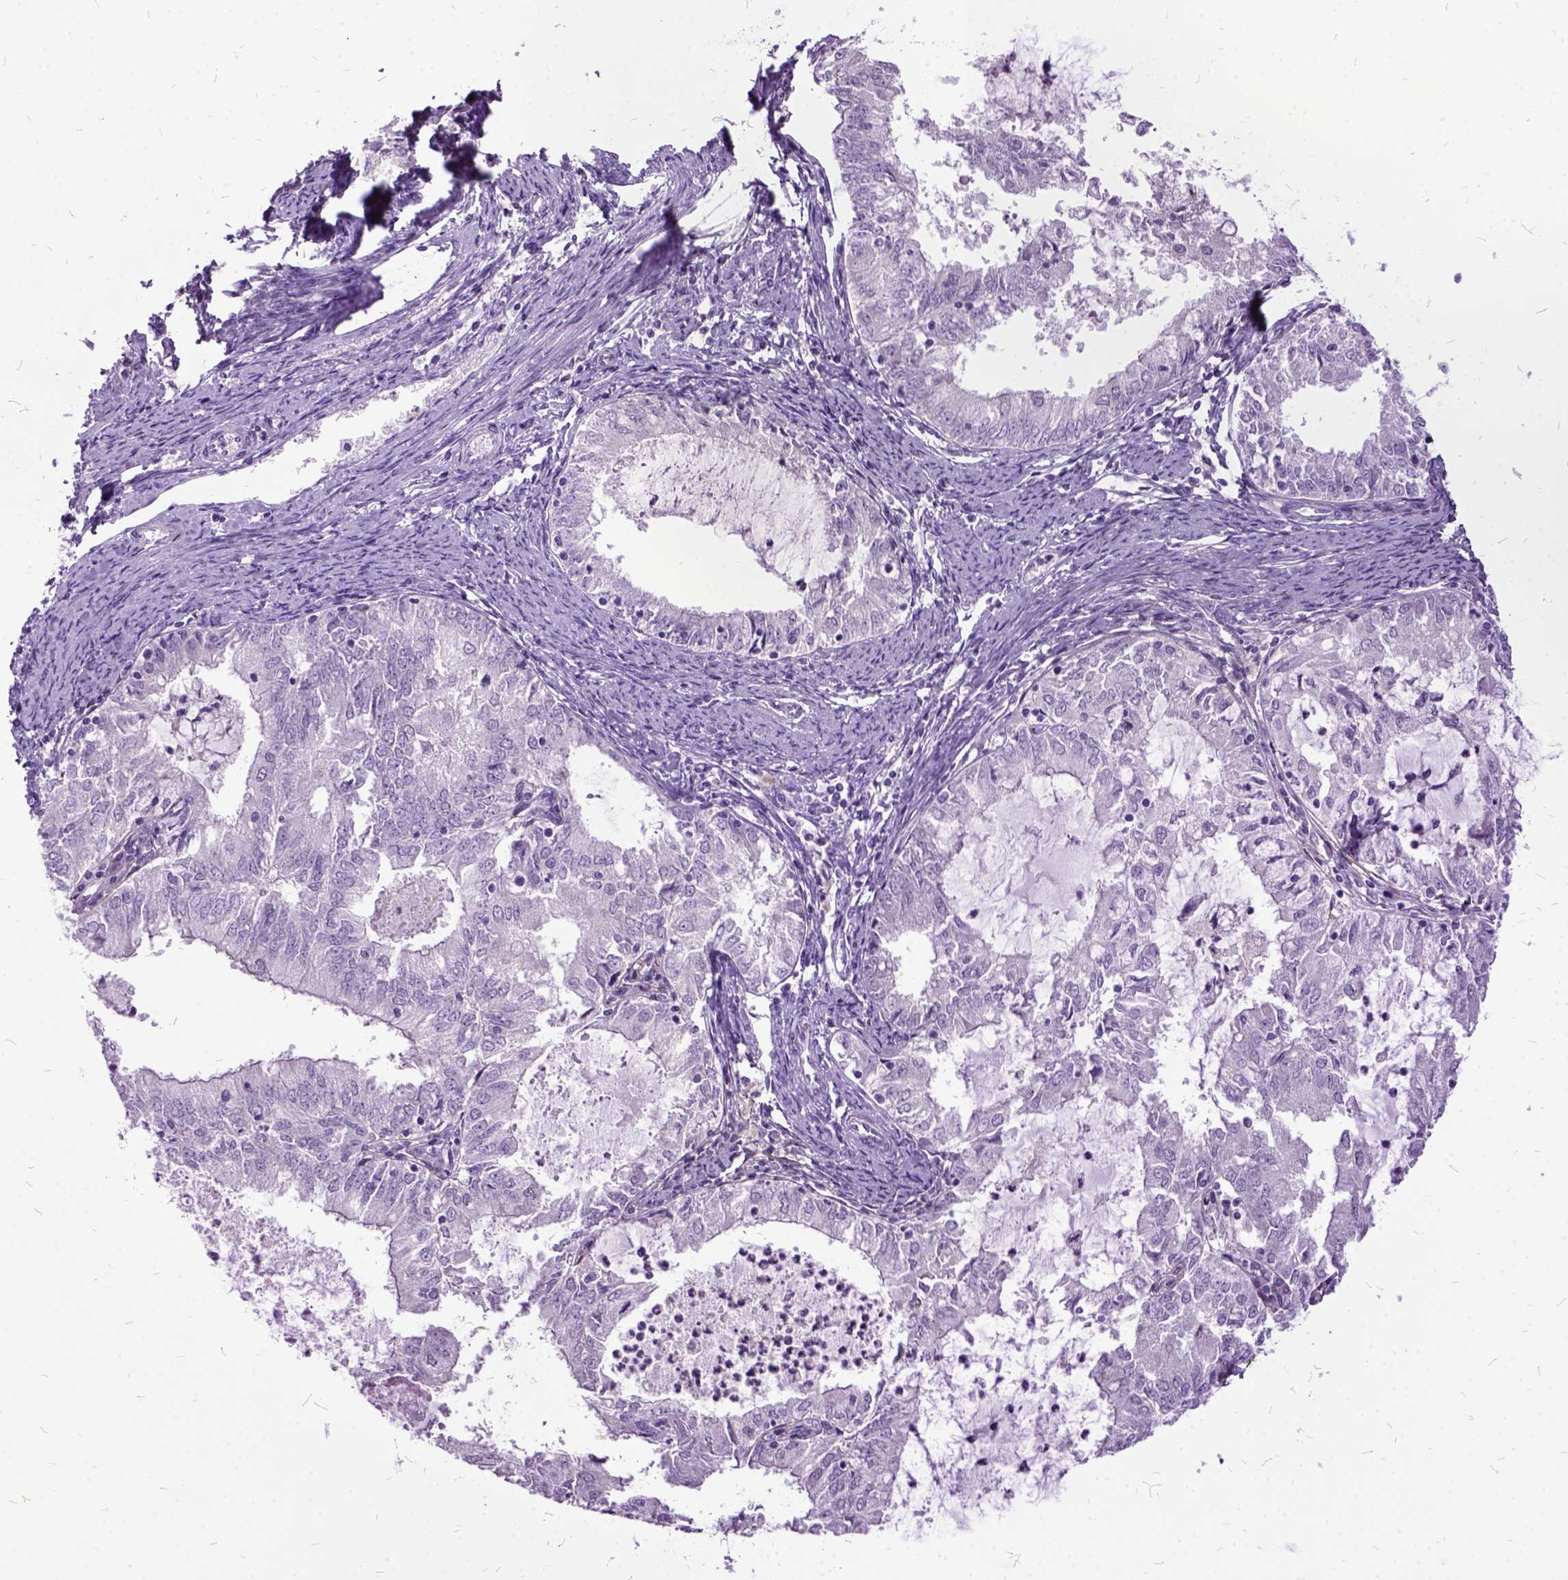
{"staining": {"intensity": "negative", "quantity": "none", "location": "none"}, "tissue": "endometrial cancer", "cell_type": "Tumor cells", "image_type": "cancer", "snomed": [{"axis": "morphology", "description": "Adenocarcinoma, NOS"}, {"axis": "topography", "description": "Endometrium"}], "caption": "Protein analysis of endometrial adenocarcinoma demonstrates no significant expression in tumor cells.", "gene": "MME", "patient": {"sex": "female", "age": 57}}